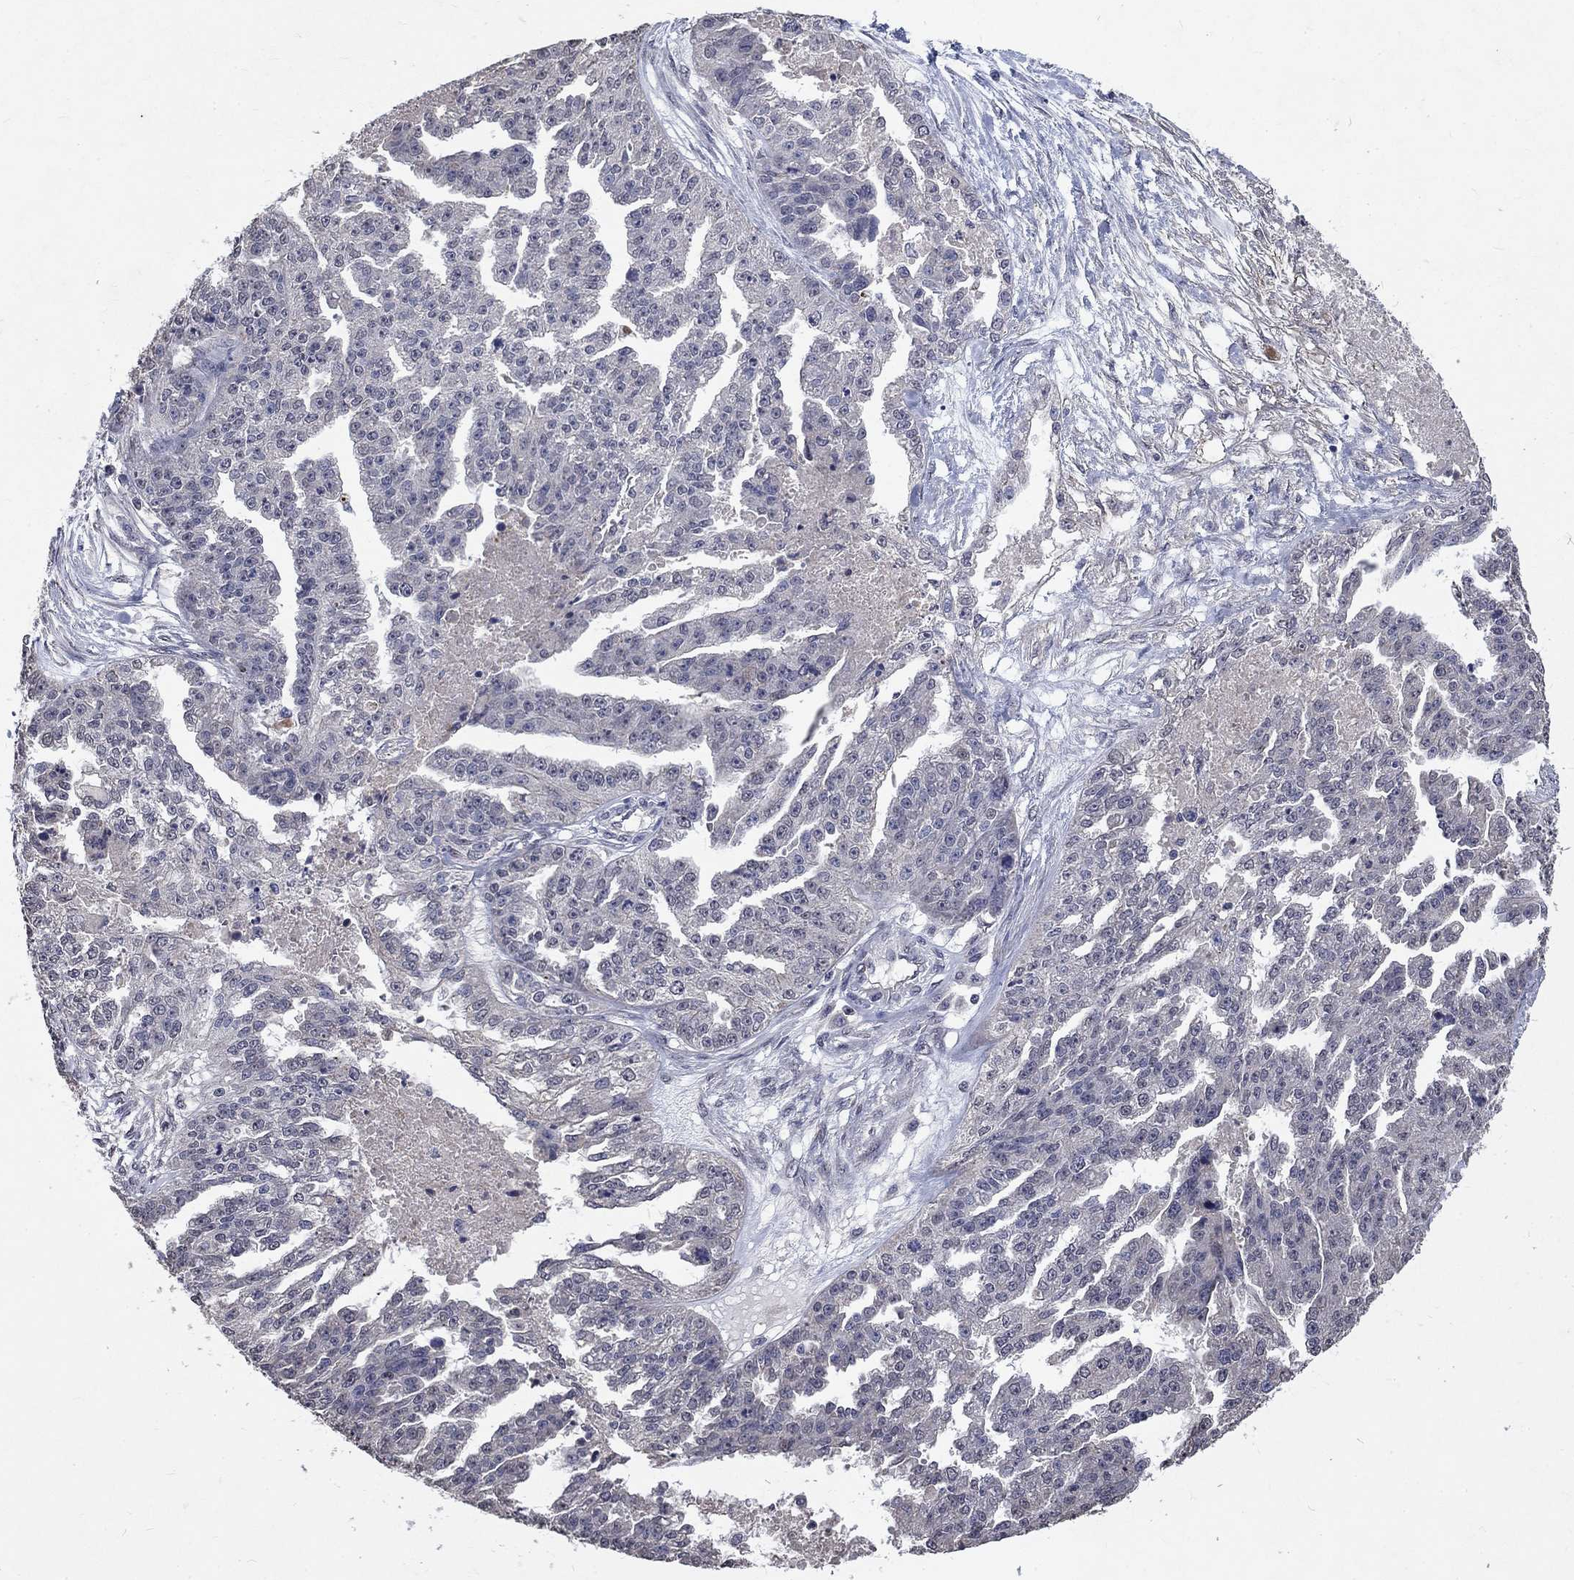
{"staining": {"intensity": "negative", "quantity": "none", "location": "none"}, "tissue": "ovarian cancer", "cell_type": "Tumor cells", "image_type": "cancer", "snomed": [{"axis": "morphology", "description": "Cystadenocarcinoma, serous, NOS"}, {"axis": "topography", "description": "Ovary"}], "caption": "This is an immunohistochemistry (IHC) histopathology image of human serous cystadenocarcinoma (ovarian). There is no staining in tumor cells.", "gene": "CHST5", "patient": {"sex": "female", "age": 58}}